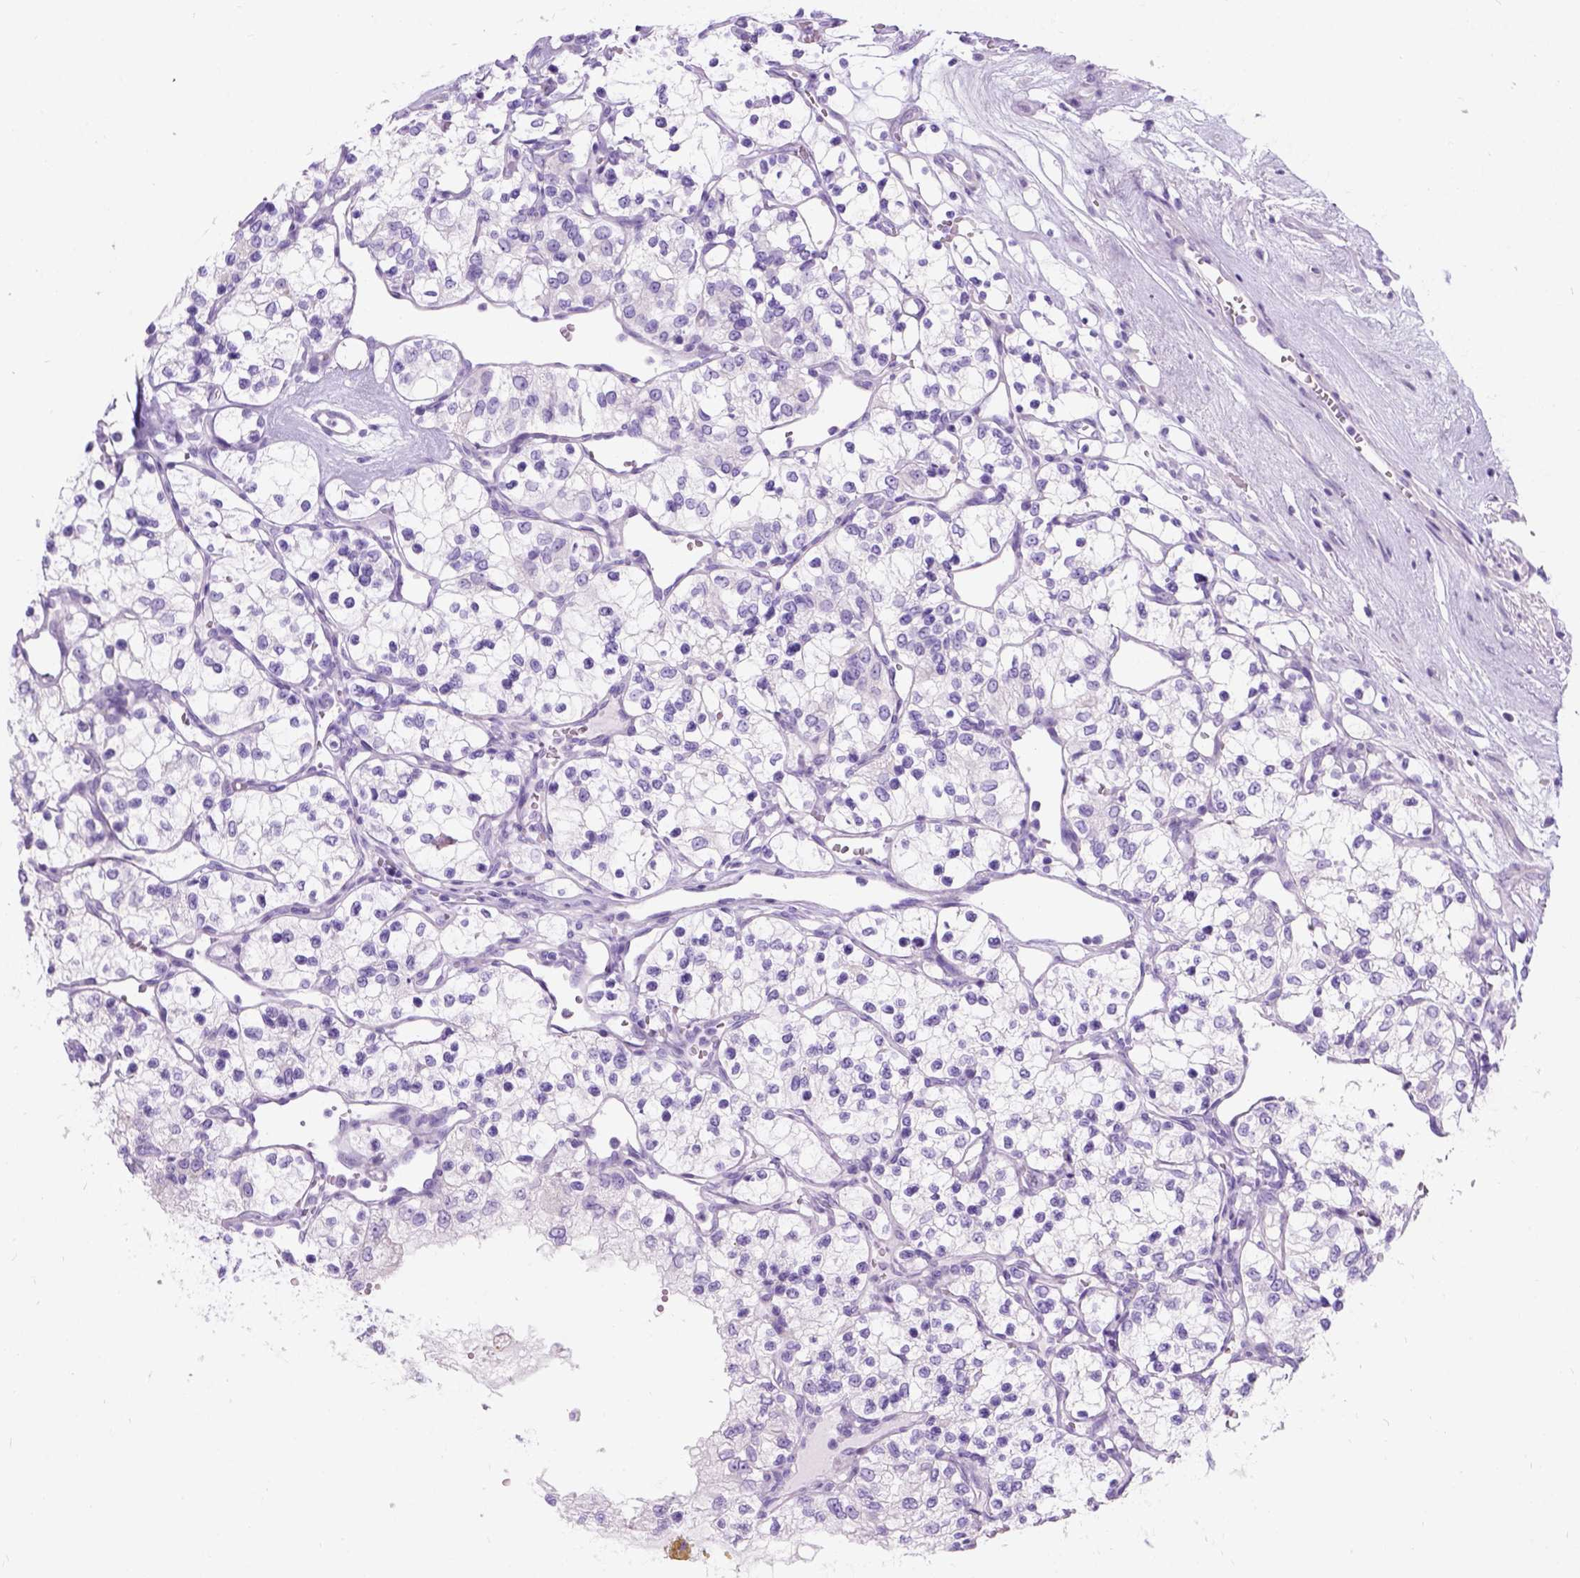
{"staining": {"intensity": "negative", "quantity": "none", "location": "none"}, "tissue": "renal cancer", "cell_type": "Tumor cells", "image_type": "cancer", "snomed": [{"axis": "morphology", "description": "Adenocarcinoma, NOS"}, {"axis": "topography", "description": "Kidney"}], "caption": "Human adenocarcinoma (renal) stained for a protein using immunohistochemistry displays no expression in tumor cells.", "gene": "C7orf57", "patient": {"sex": "female", "age": 69}}